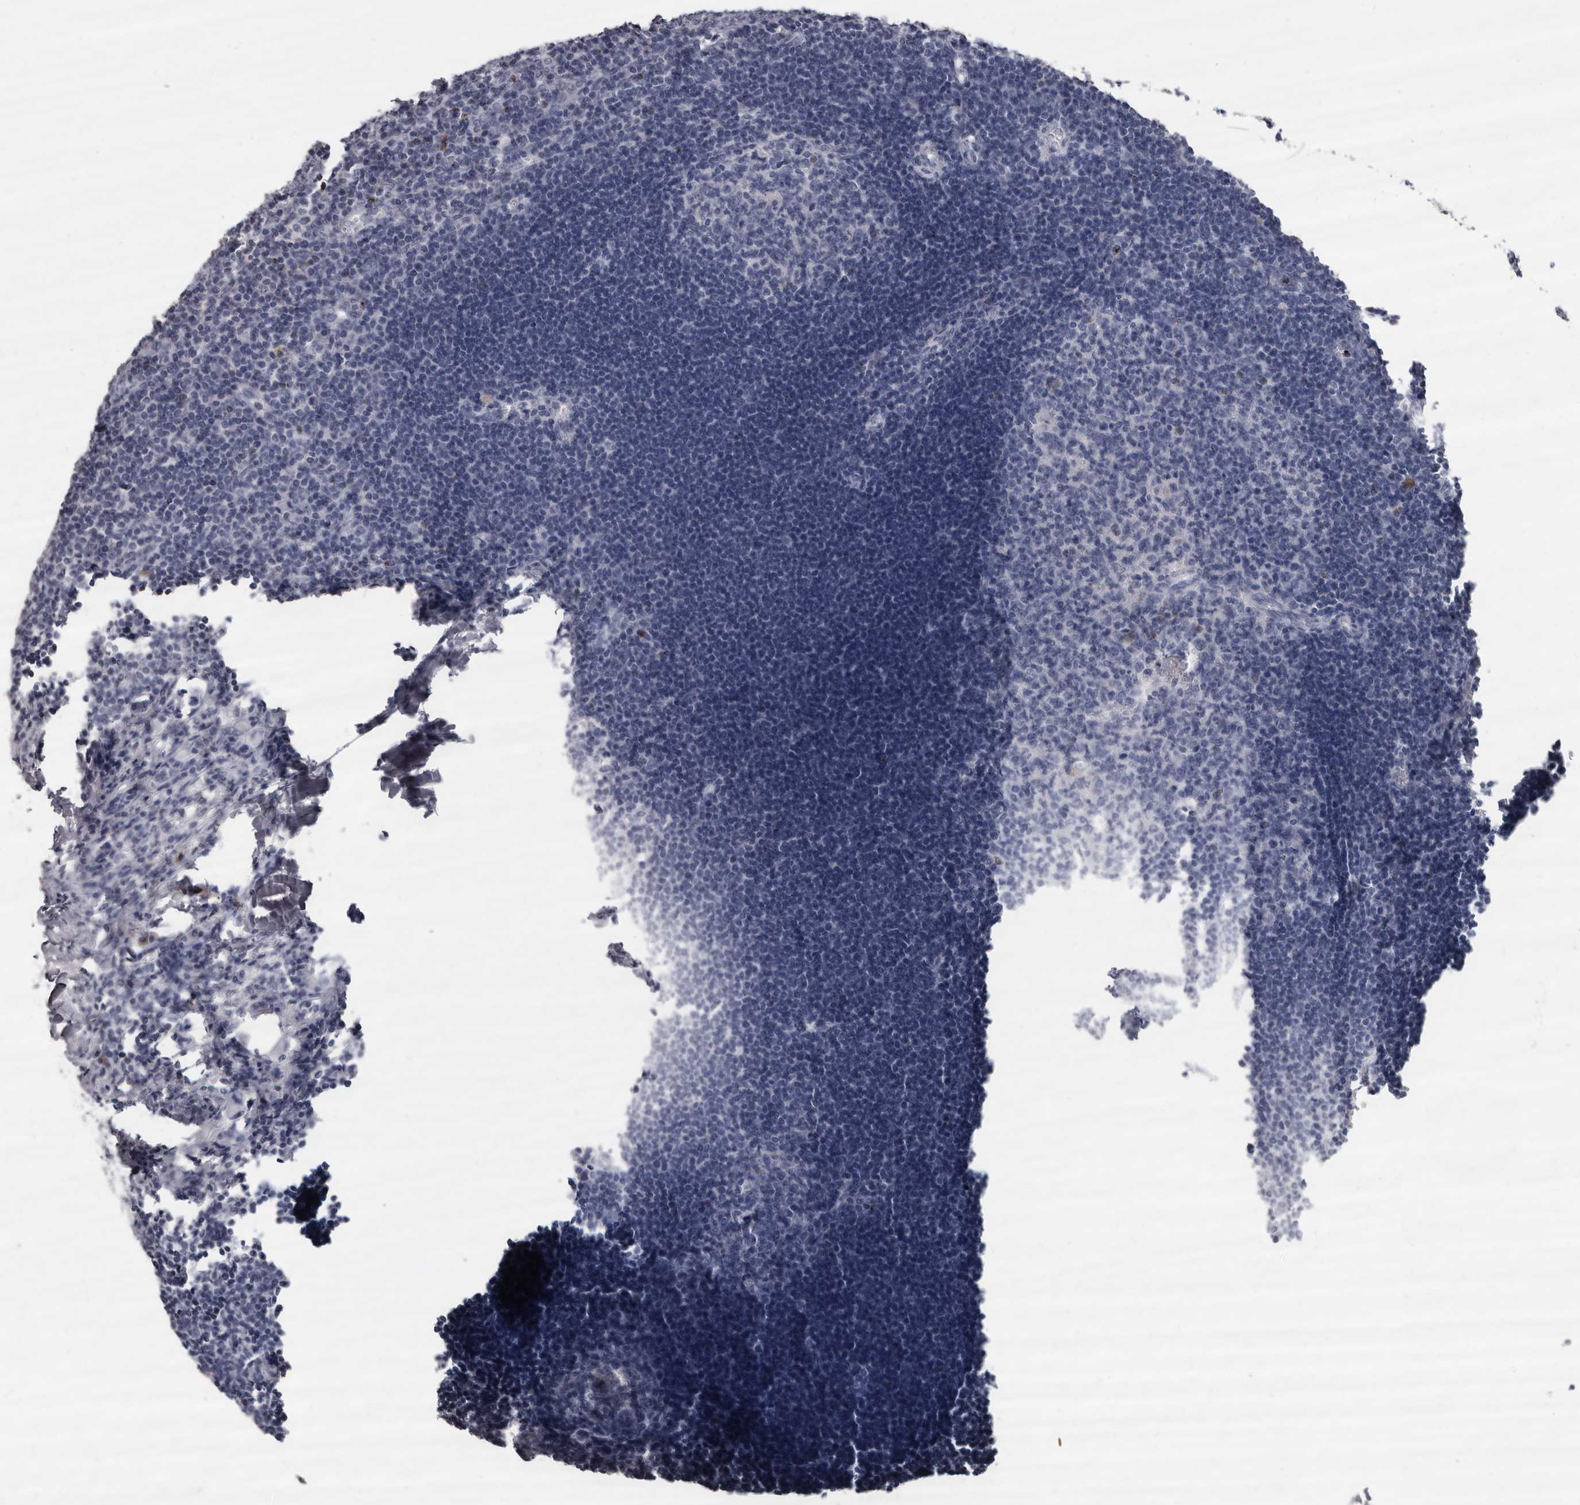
{"staining": {"intensity": "negative", "quantity": "none", "location": "none"}, "tissue": "lymph node", "cell_type": "Germinal center cells", "image_type": "normal", "snomed": [{"axis": "morphology", "description": "Normal tissue, NOS"}, {"axis": "morphology", "description": "Malignant melanoma, Metastatic site"}, {"axis": "topography", "description": "Lymph node"}], "caption": "A micrograph of lymph node stained for a protein demonstrates no brown staining in germinal center cells. (Immunohistochemistry, brightfield microscopy, high magnification).", "gene": "GZMH", "patient": {"sex": "male", "age": 41}}